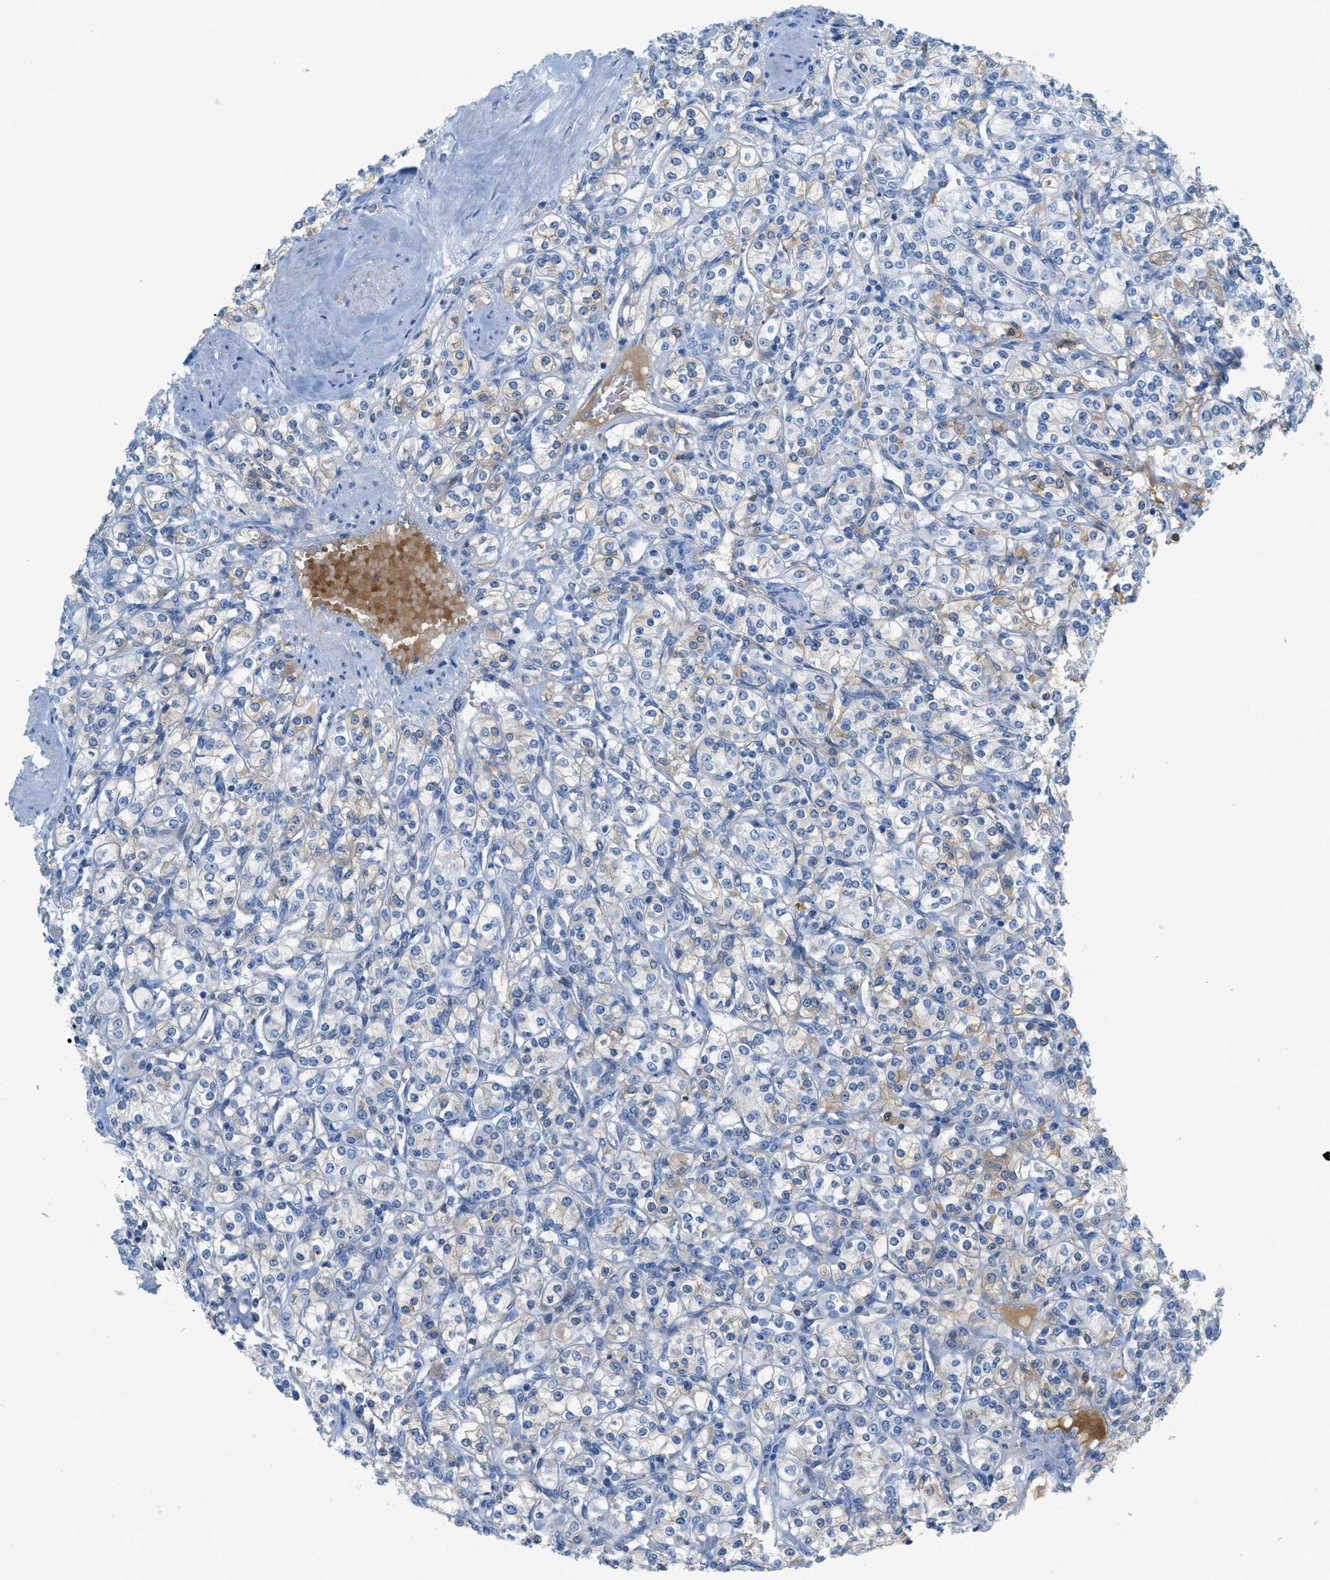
{"staining": {"intensity": "negative", "quantity": "none", "location": "none"}, "tissue": "renal cancer", "cell_type": "Tumor cells", "image_type": "cancer", "snomed": [{"axis": "morphology", "description": "Adenocarcinoma, NOS"}, {"axis": "topography", "description": "Kidney"}], "caption": "The photomicrograph shows no staining of tumor cells in adenocarcinoma (renal).", "gene": "CRB3", "patient": {"sex": "male", "age": 77}}